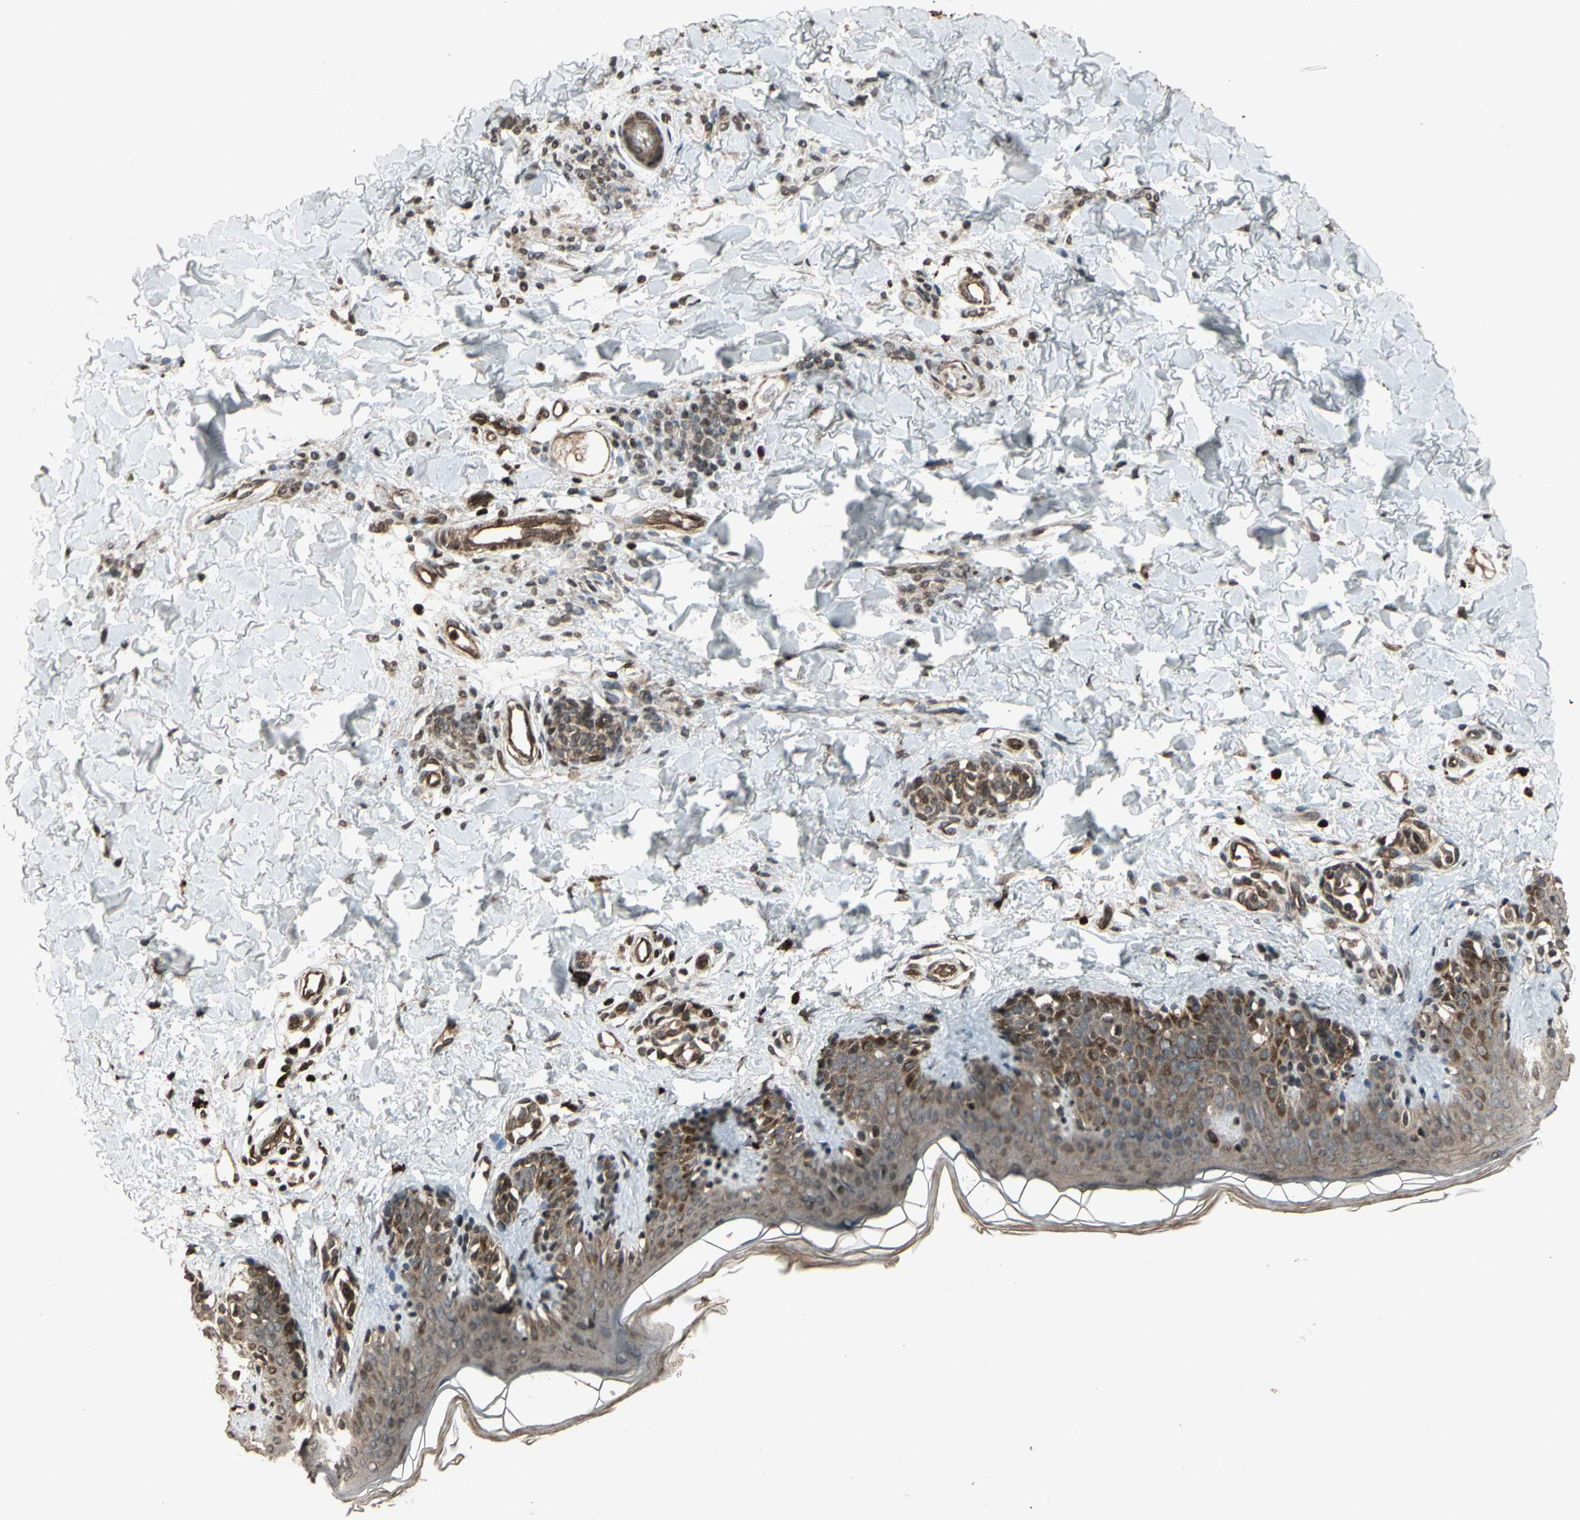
{"staining": {"intensity": "strong", "quantity": ">75%", "location": "cytoplasmic/membranous"}, "tissue": "skin", "cell_type": "Fibroblasts", "image_type": "normal", "snomed": [{"axis": "morphology", "description": "Normal tissue, NOS"}, {"axis": "topography", "description": "Skin"}], "caption": "Fibroblasts show high levels of strong cytoplasmic/membranous positivity in approximately >75% of cells in benign human skin. The protein of interest is stained brown, and the nuclei are stained in blue (DAB IHC with brightfield microscopy, high magnification).", "gene": "GLRX", "patient": {"sex": "male", "age": 16}}